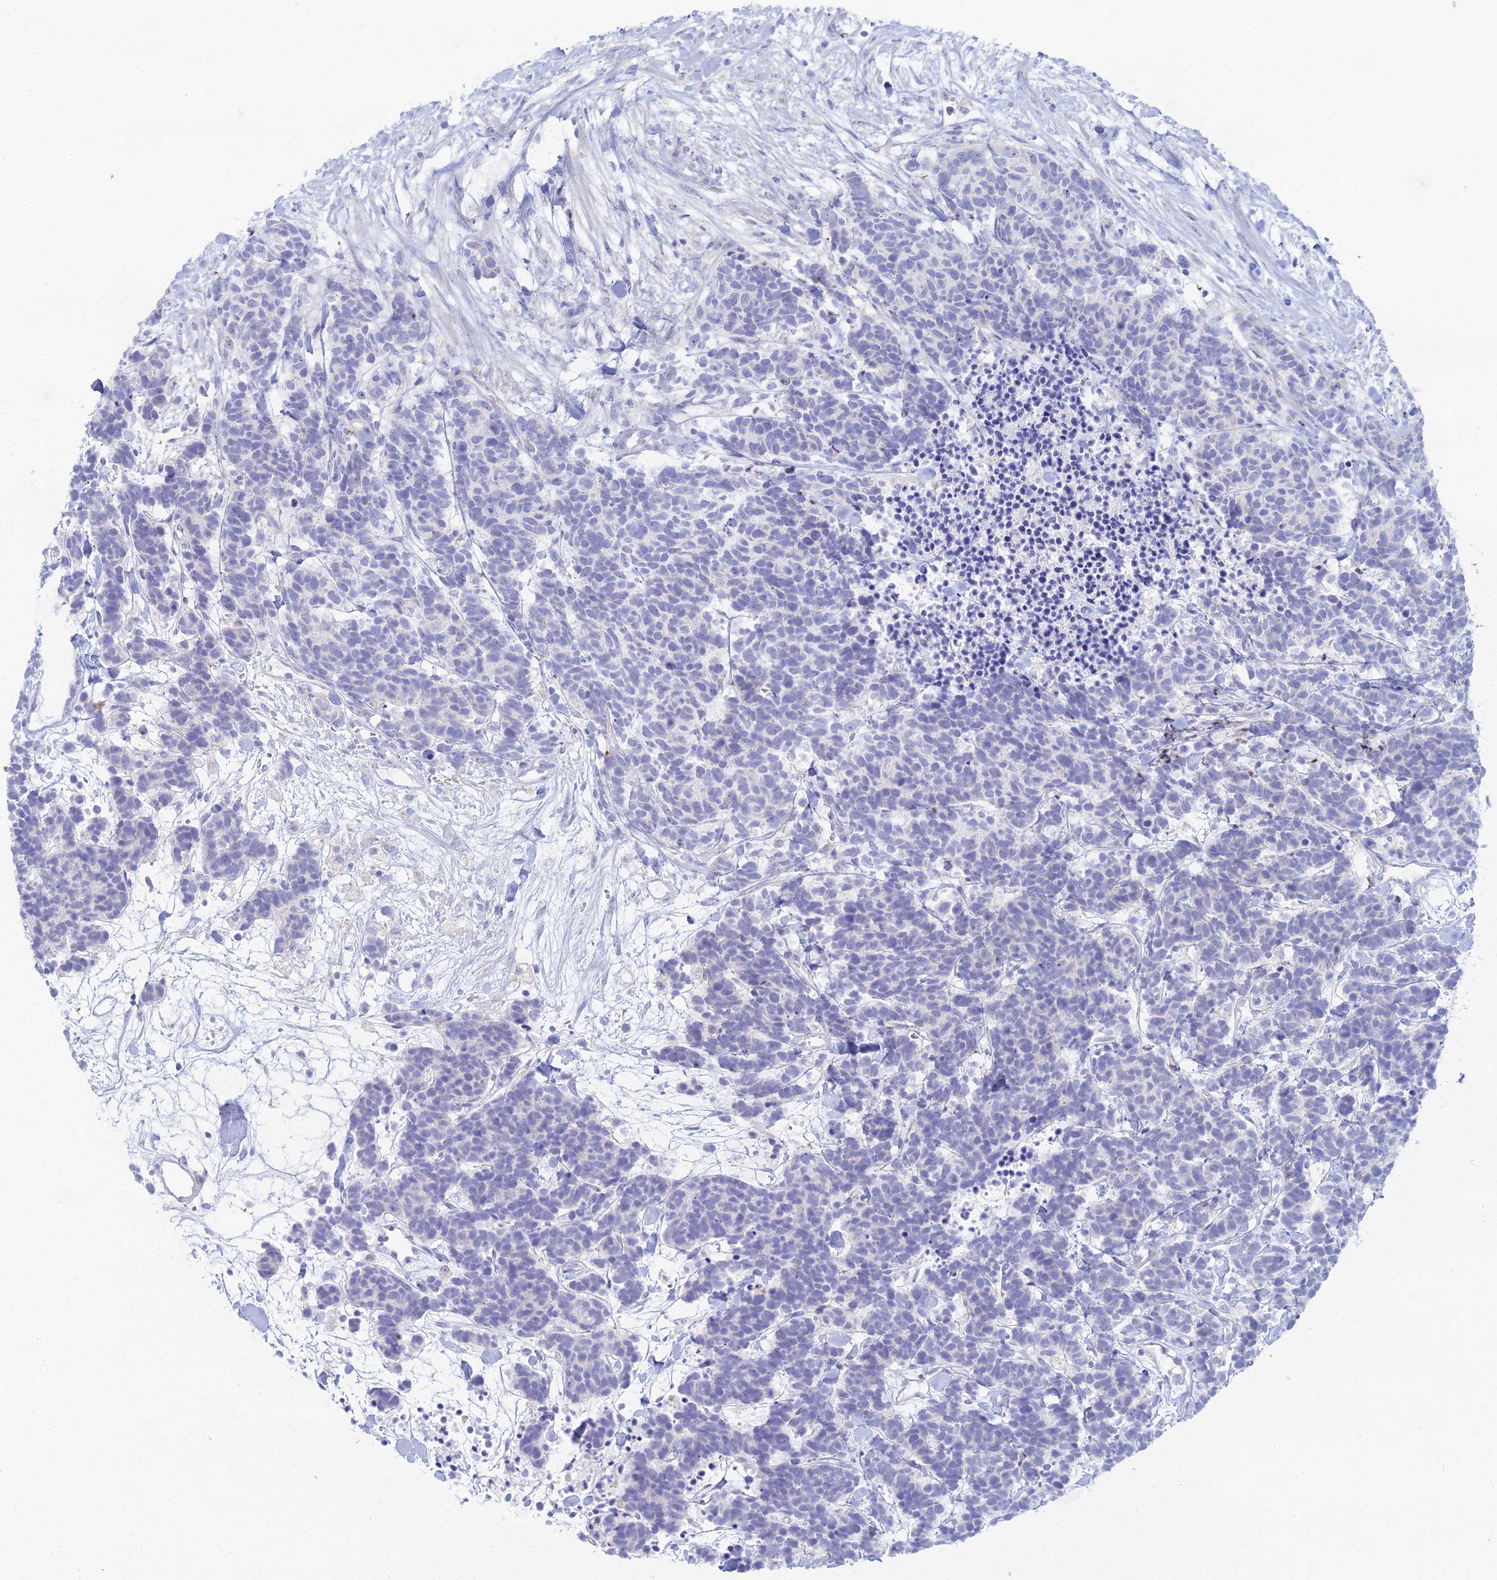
{"staining": {"intensity": "negative", "quantity": "none", "location": "none"}, "tissue": "carcinoid", "cell_type": "Tumor cells", "image_type": "cancer", "snomed": [{"axis": "morphology", "description": "Carcinoma, NOS"}, {"axis": "morphology", "description": "Carcinoid, malignant, NOS"}, {"axis": "topography", "description": "Prostate"}], "caption": "High power microscopy micrograph of an immunohistochemistry (IHC) image of carcinoid, revealing no significant staining in tumor cells.", "gene": "DHX34", "patient": {"sex": "male", "age": 57}}